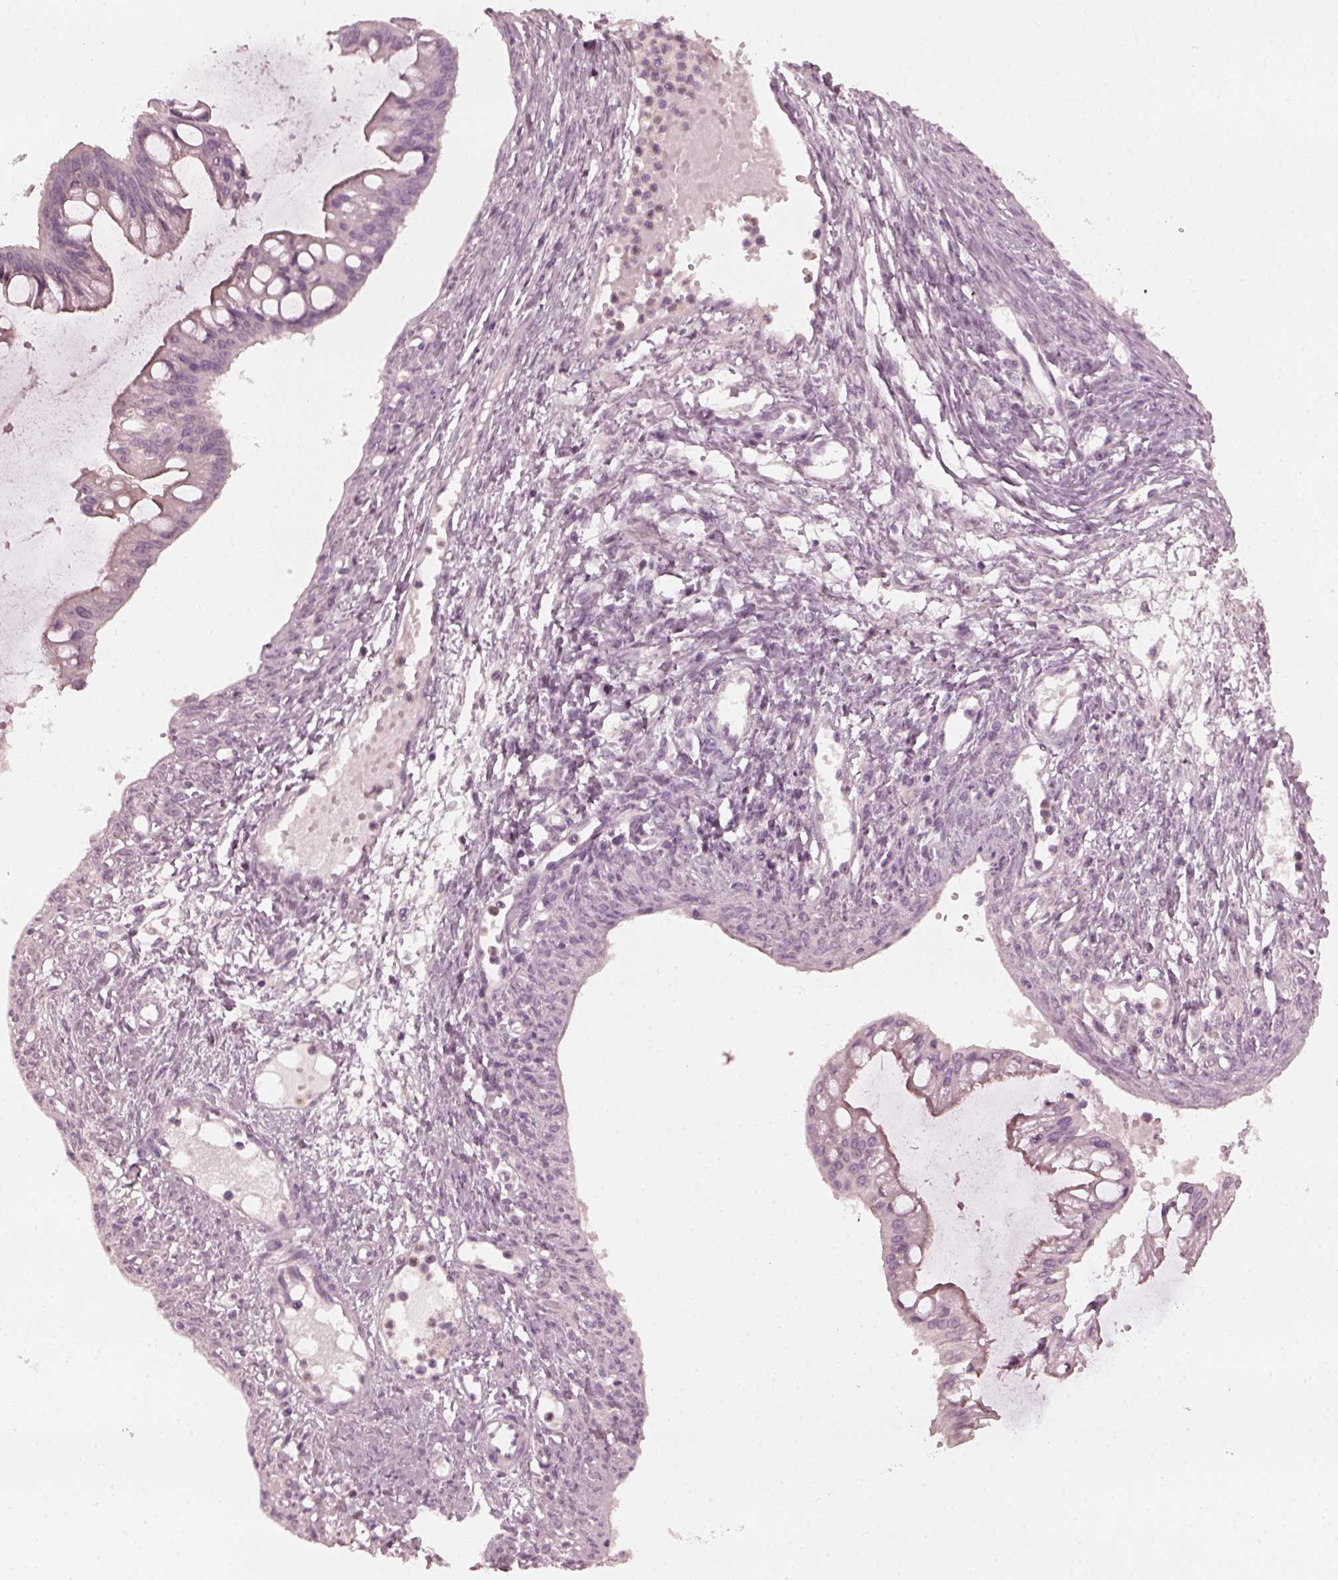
{"staining": {"intensity": "negative", "quantity": "none", "location": "none"}, "tissue": "ovarian cancer", "cell_type": "Tumor cells", "image_type": "cancer", "snomed": [{"axis": "morphology", "description": "Cystadenocarcinoma, mucinous, NOS"}, {"axis": "topography", "description": "Ovary"}], "caption": "Protein analysis of ovarian cancer (mucinous cystadenocarcinoma) reveals no significant positivity in tumor cells.", "gene": "CCDC170", "patient": {"sex": "female", "age": 73}}